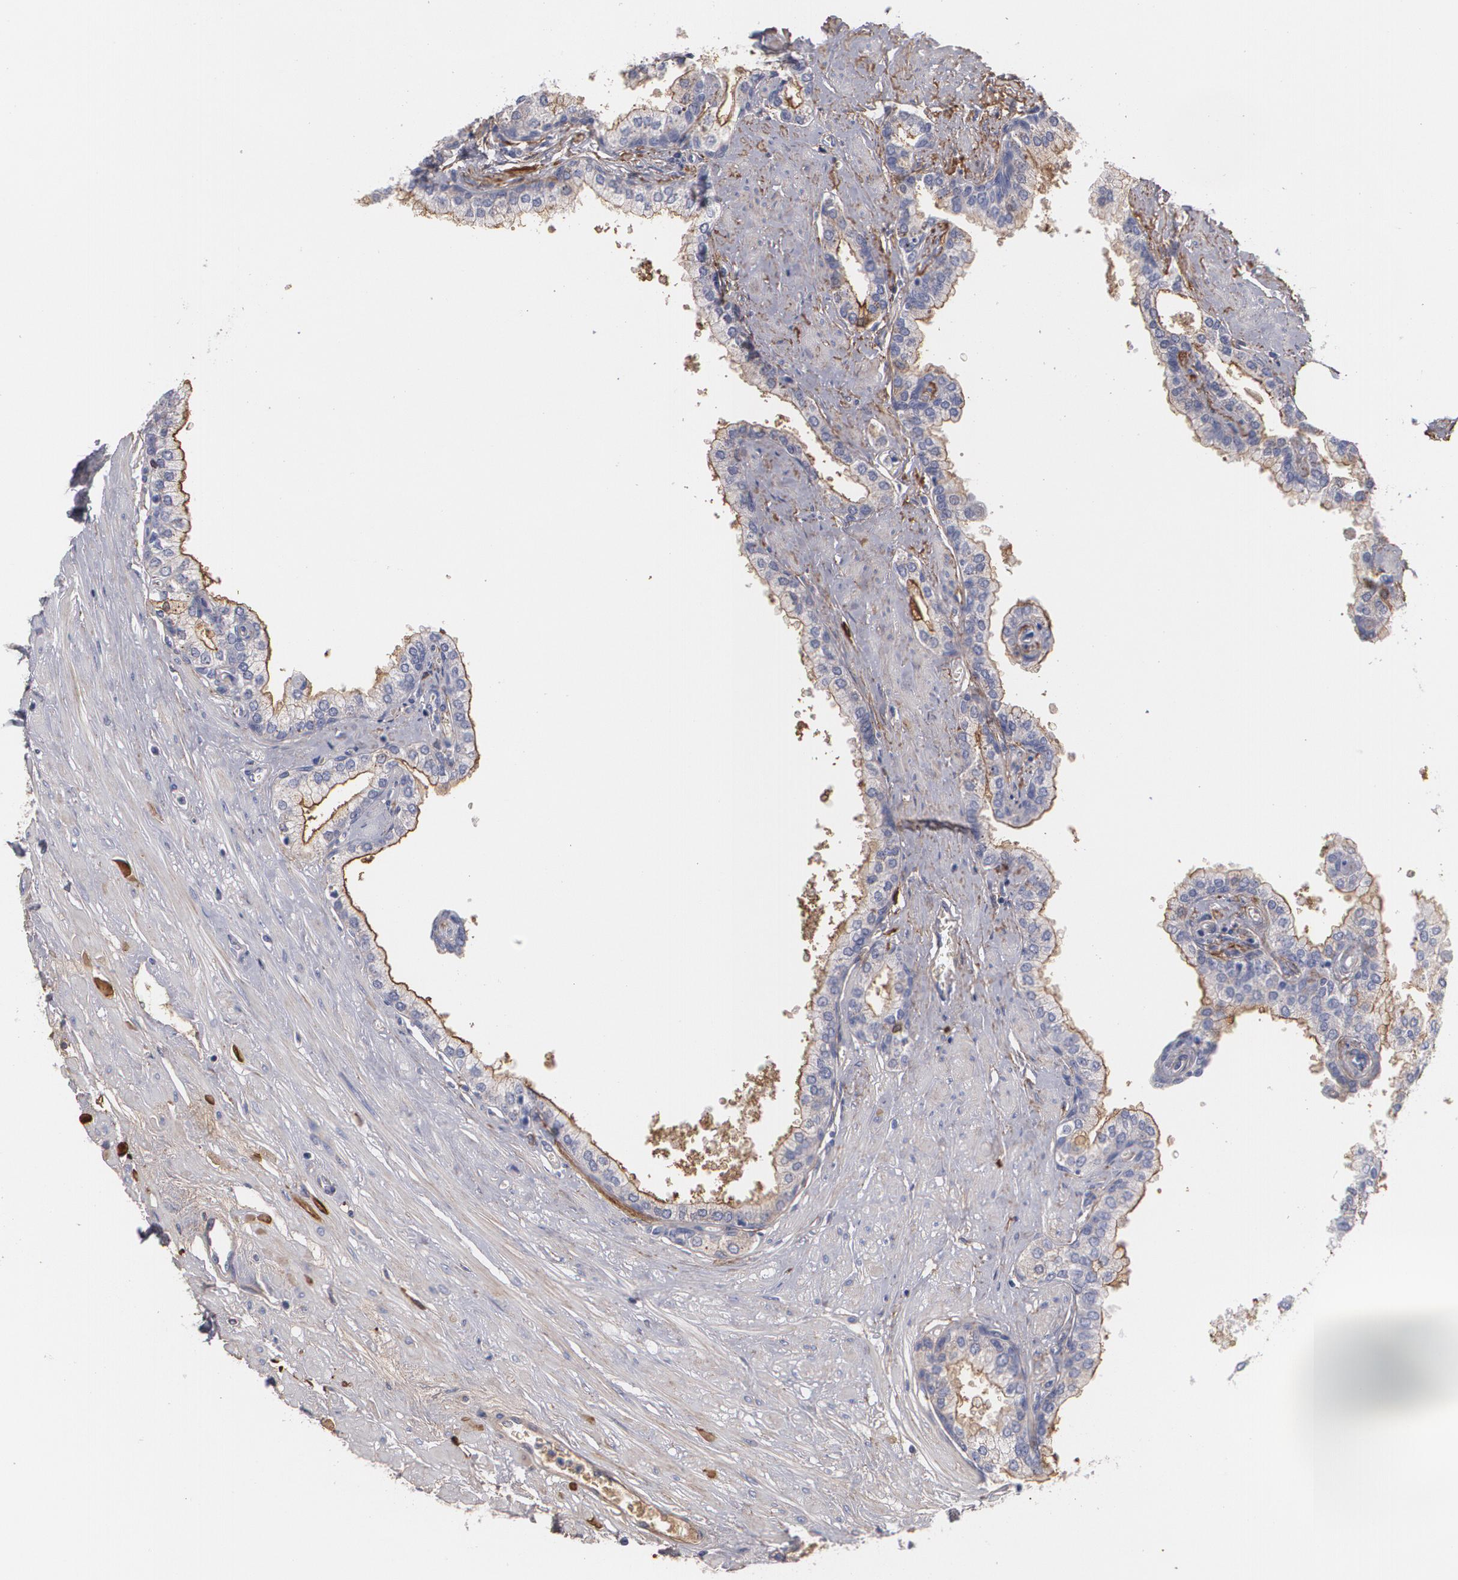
{"staining": {"intensity": "negative", "quantity": "none", "location": "none"}, "tissue": "prostate", "cell_type": "Glandular cells", "image_type": "normal", "snomed": [{"axis": "morphology", "description": "Normal tissue, NOS"}, {"axis": "topography", "description": "Prostate"}], "caption": "DAB immunohistochemical staining of normal prostate demonstrates no significant staining in glandular cells.", "gene": "FBLN1", "patient": {"sex": "male", "age": 60}}